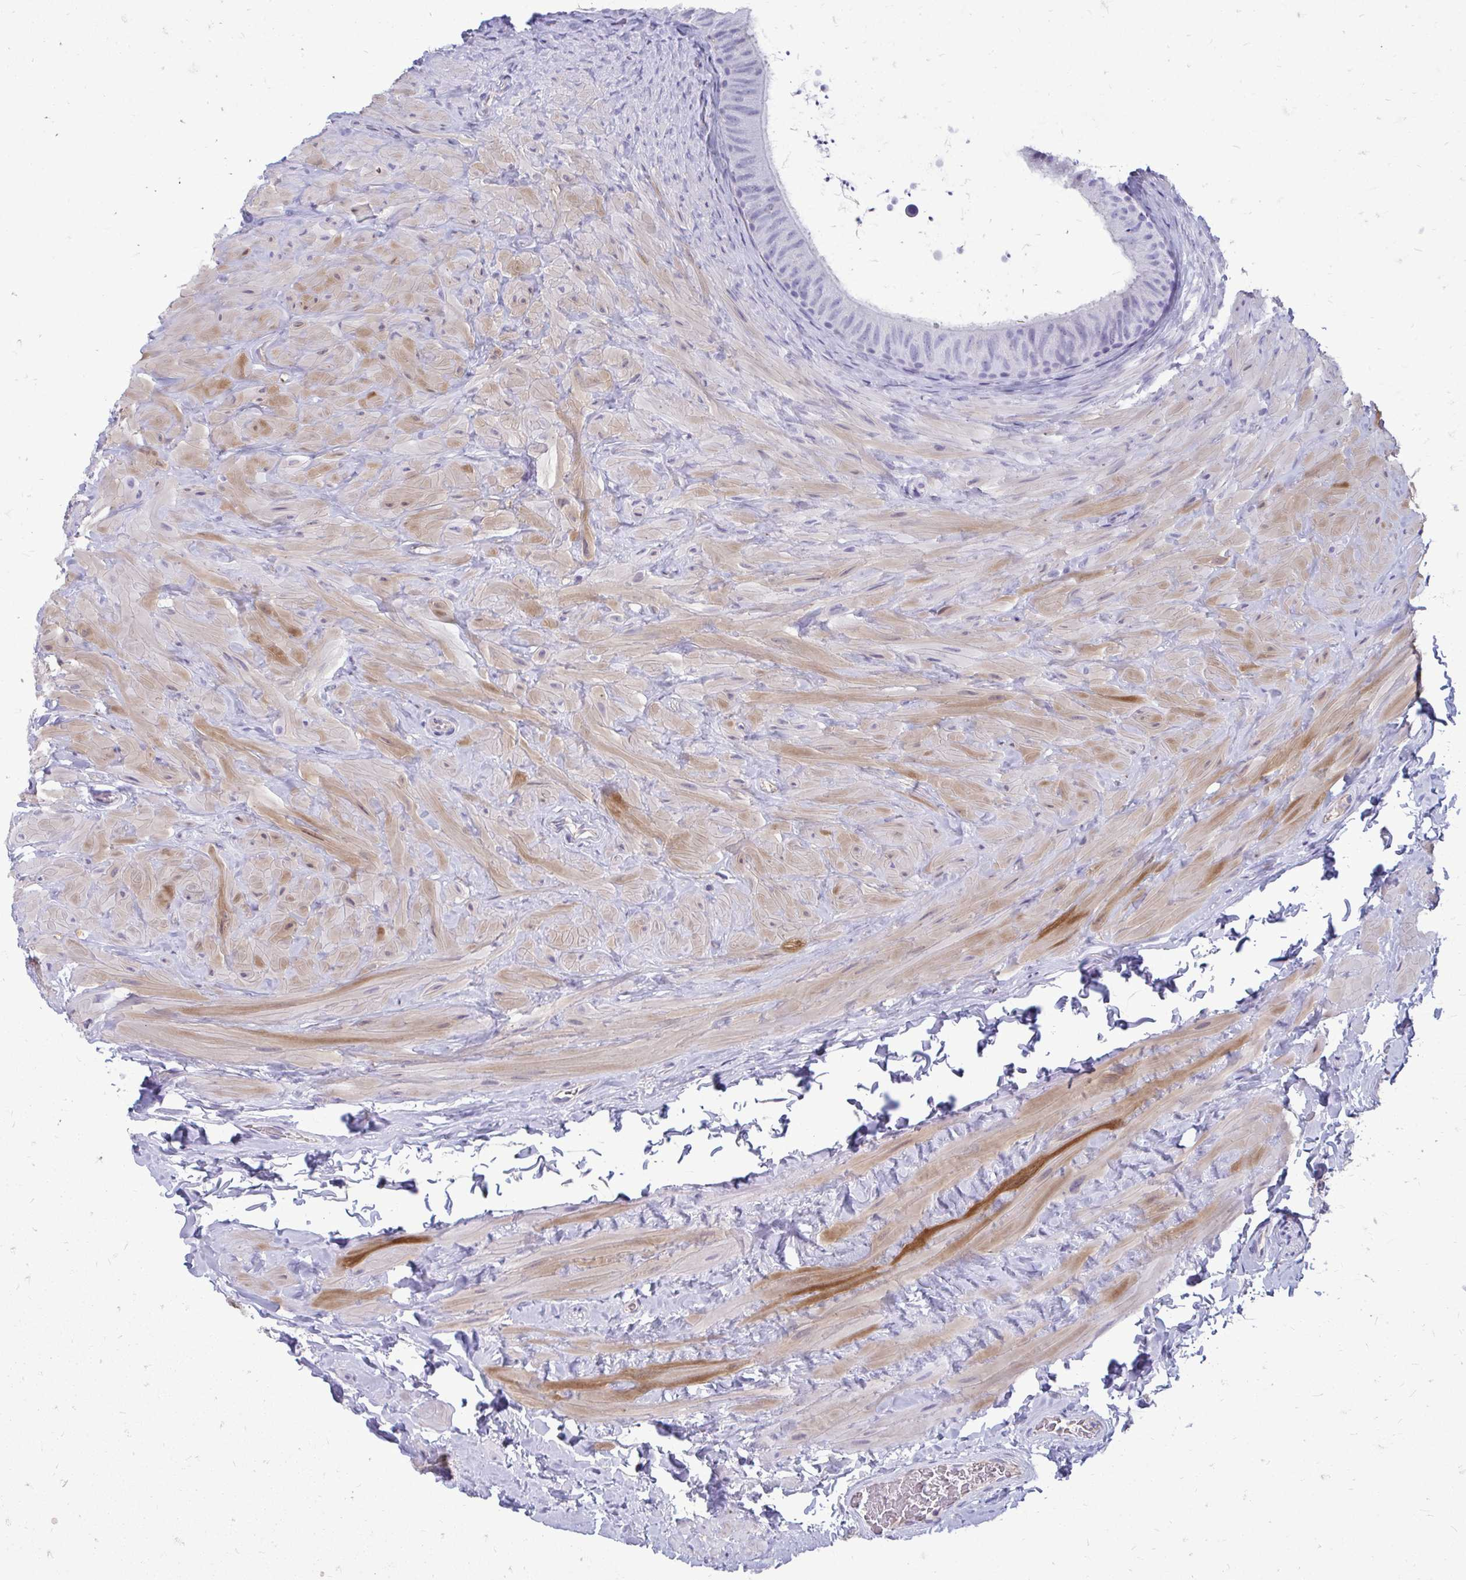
{"staining": {"intensity": "negative", "quantity": "none", "location": "none"}, "tissue": "epididymis", "cell_type": "Glandular cells", "image_type": "normal", "snomed": [{"axis": "morphology", "description": "Normal tissue, NOS"}, {"axis": "topography", "description": "Epididymis, spermatic cord, NOS"}, {"axis": "topography", "description": "Epididymis"}], "caption": "A histopathology image of human epididymis is negative for staining in glandular cells. (Brightfield microscopy of DAB immunohistochemistry (IHC) at high magnification).", "gene": "FABP3", "patient": {"sex": "male", "age": 31}}